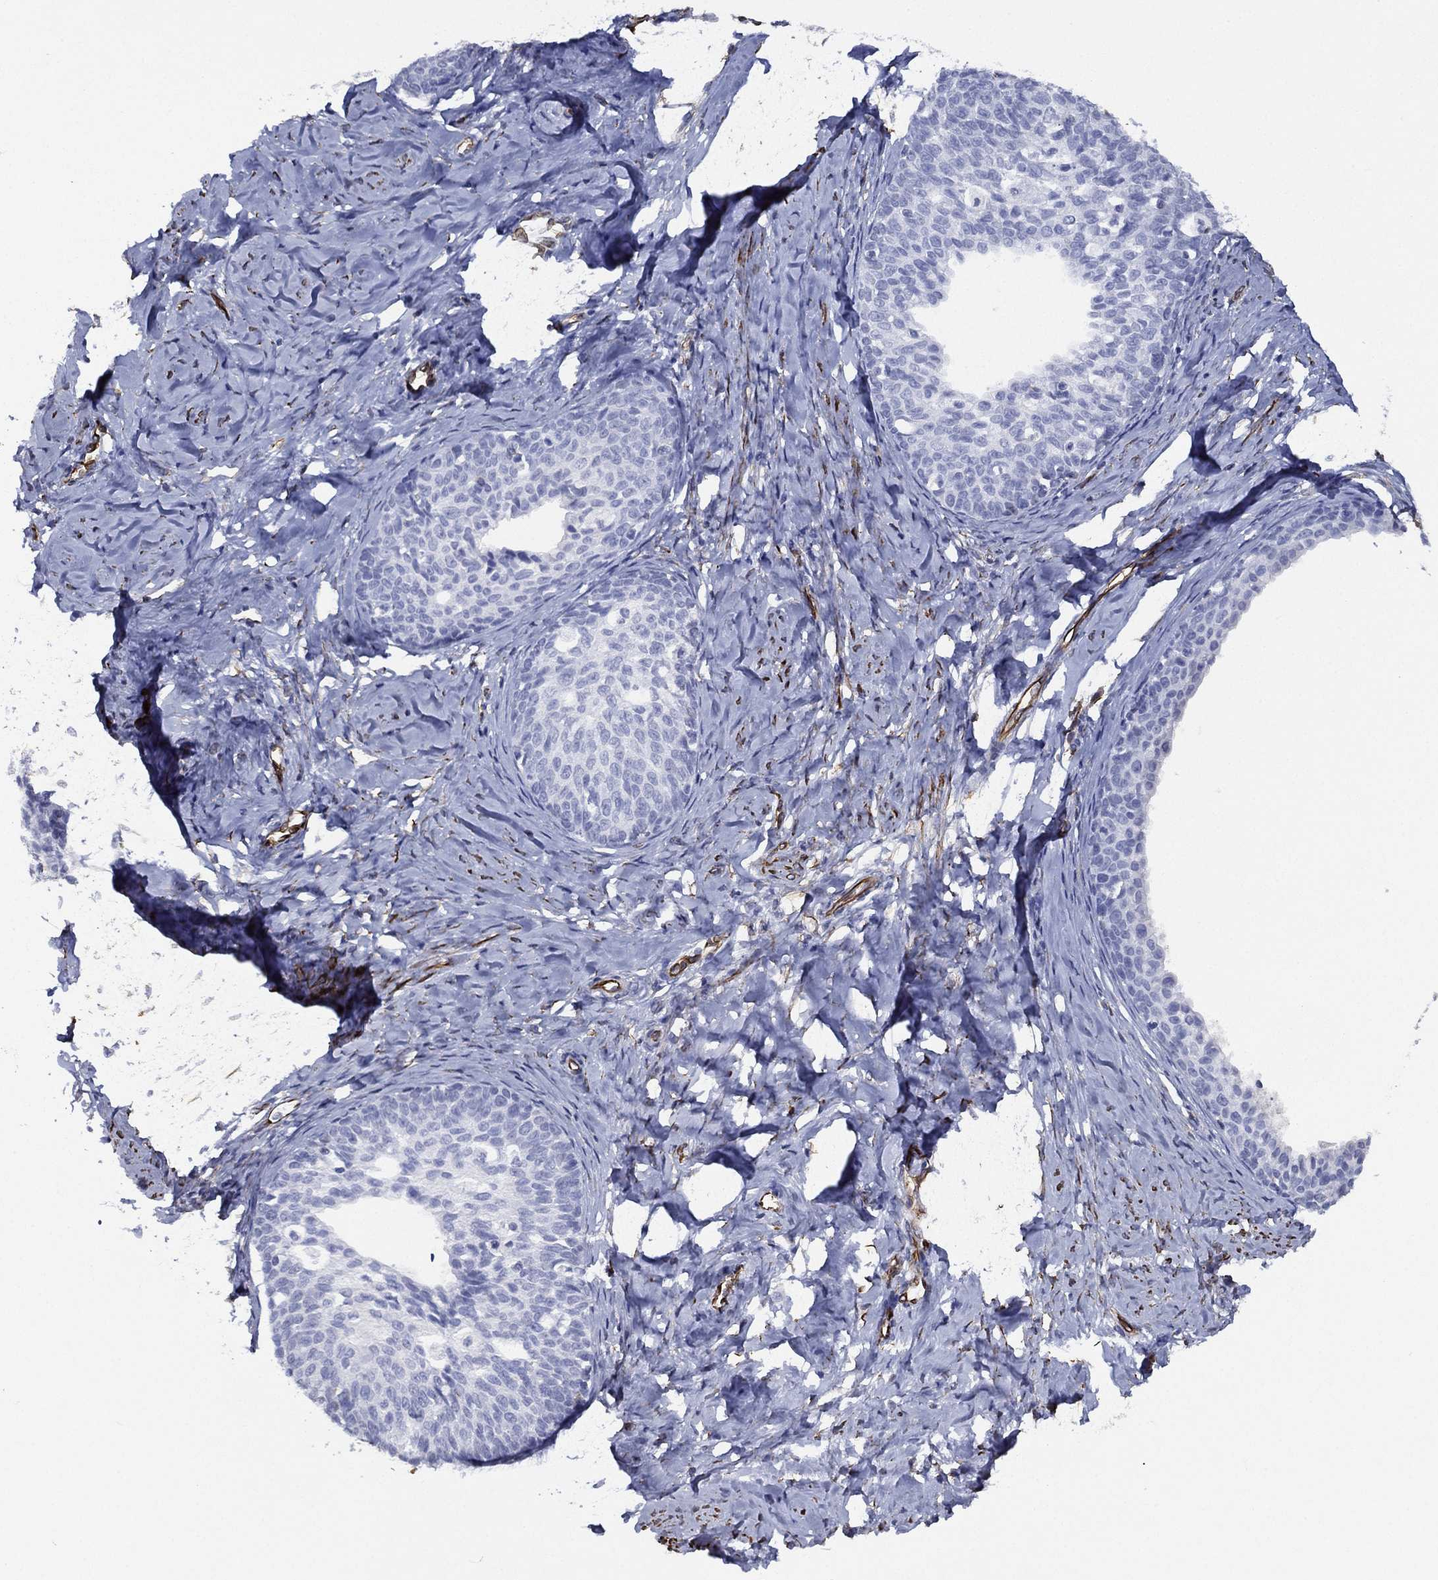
{"staining": {"intensity": "negative", "quantity": "none", "location": "none"}, "tissue": "cervical cancer", "cell_type": "Tumor cells", "image_type": "cancer", "snomed": [{"axis": "morphology", "description": "Squamous cell carcinoma, NOS"}, {"axis": "topography", "description": "Cervix"}], "caption": "There is no significant positivity in tumor cells of squamous cell carcinoma (cervical).", "gene": "MAS1", "patient": {"sex": "female", "age": 51}}